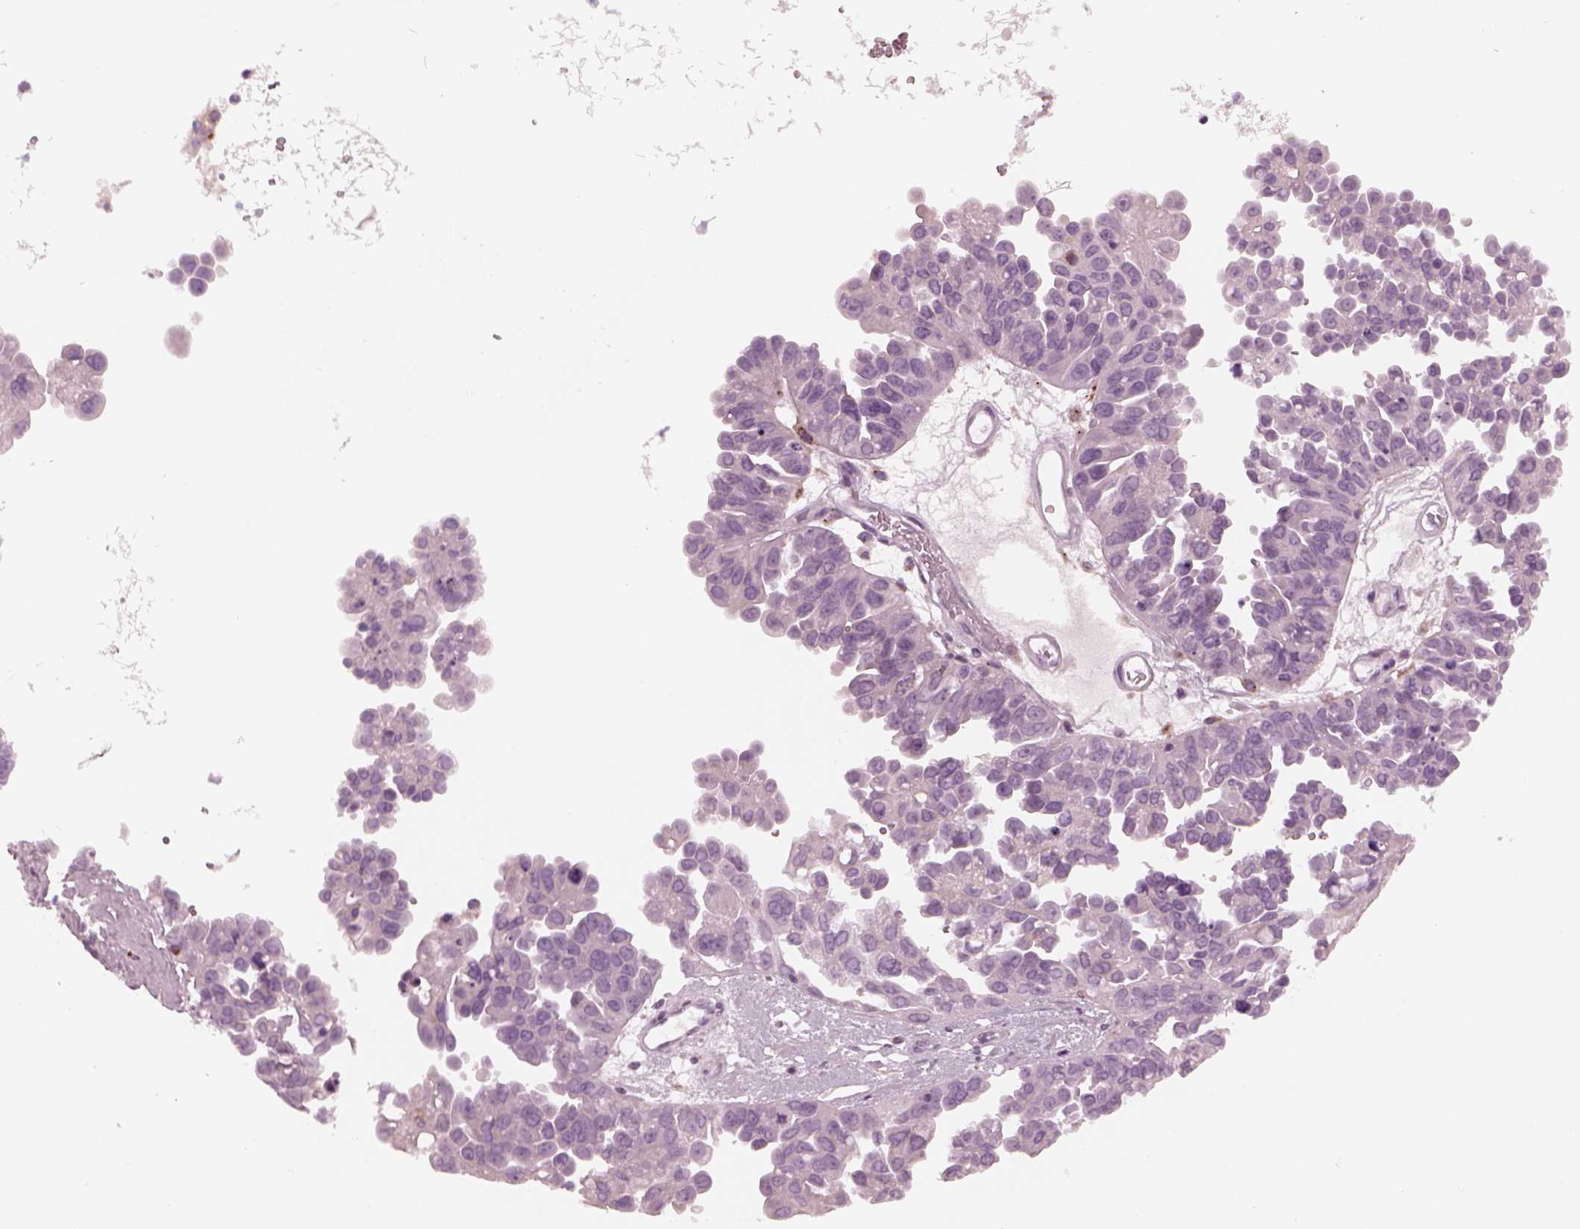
{"staining": {"intensity": "negative", "quantity": "none", "location": "none"}, "tissue": "ovarian cancer", "cell_type": "Tumor cells", "image_type": "cancer", "snomed": [{"axis": "morphology", "description": "Cystadenocarcinoma, serous, NOS"}, {"axis": "topography", "description": "Ovary"}], "caption": "DAB (3,3'-diaminobenzidine) immunohistochemical staining of ovarian cancer (serous cystadenocarcinoma) exhibits no significant staining in tumor cells.", "gene": "SLAMF8", "patient": {"sex": "female", "age": 53}}